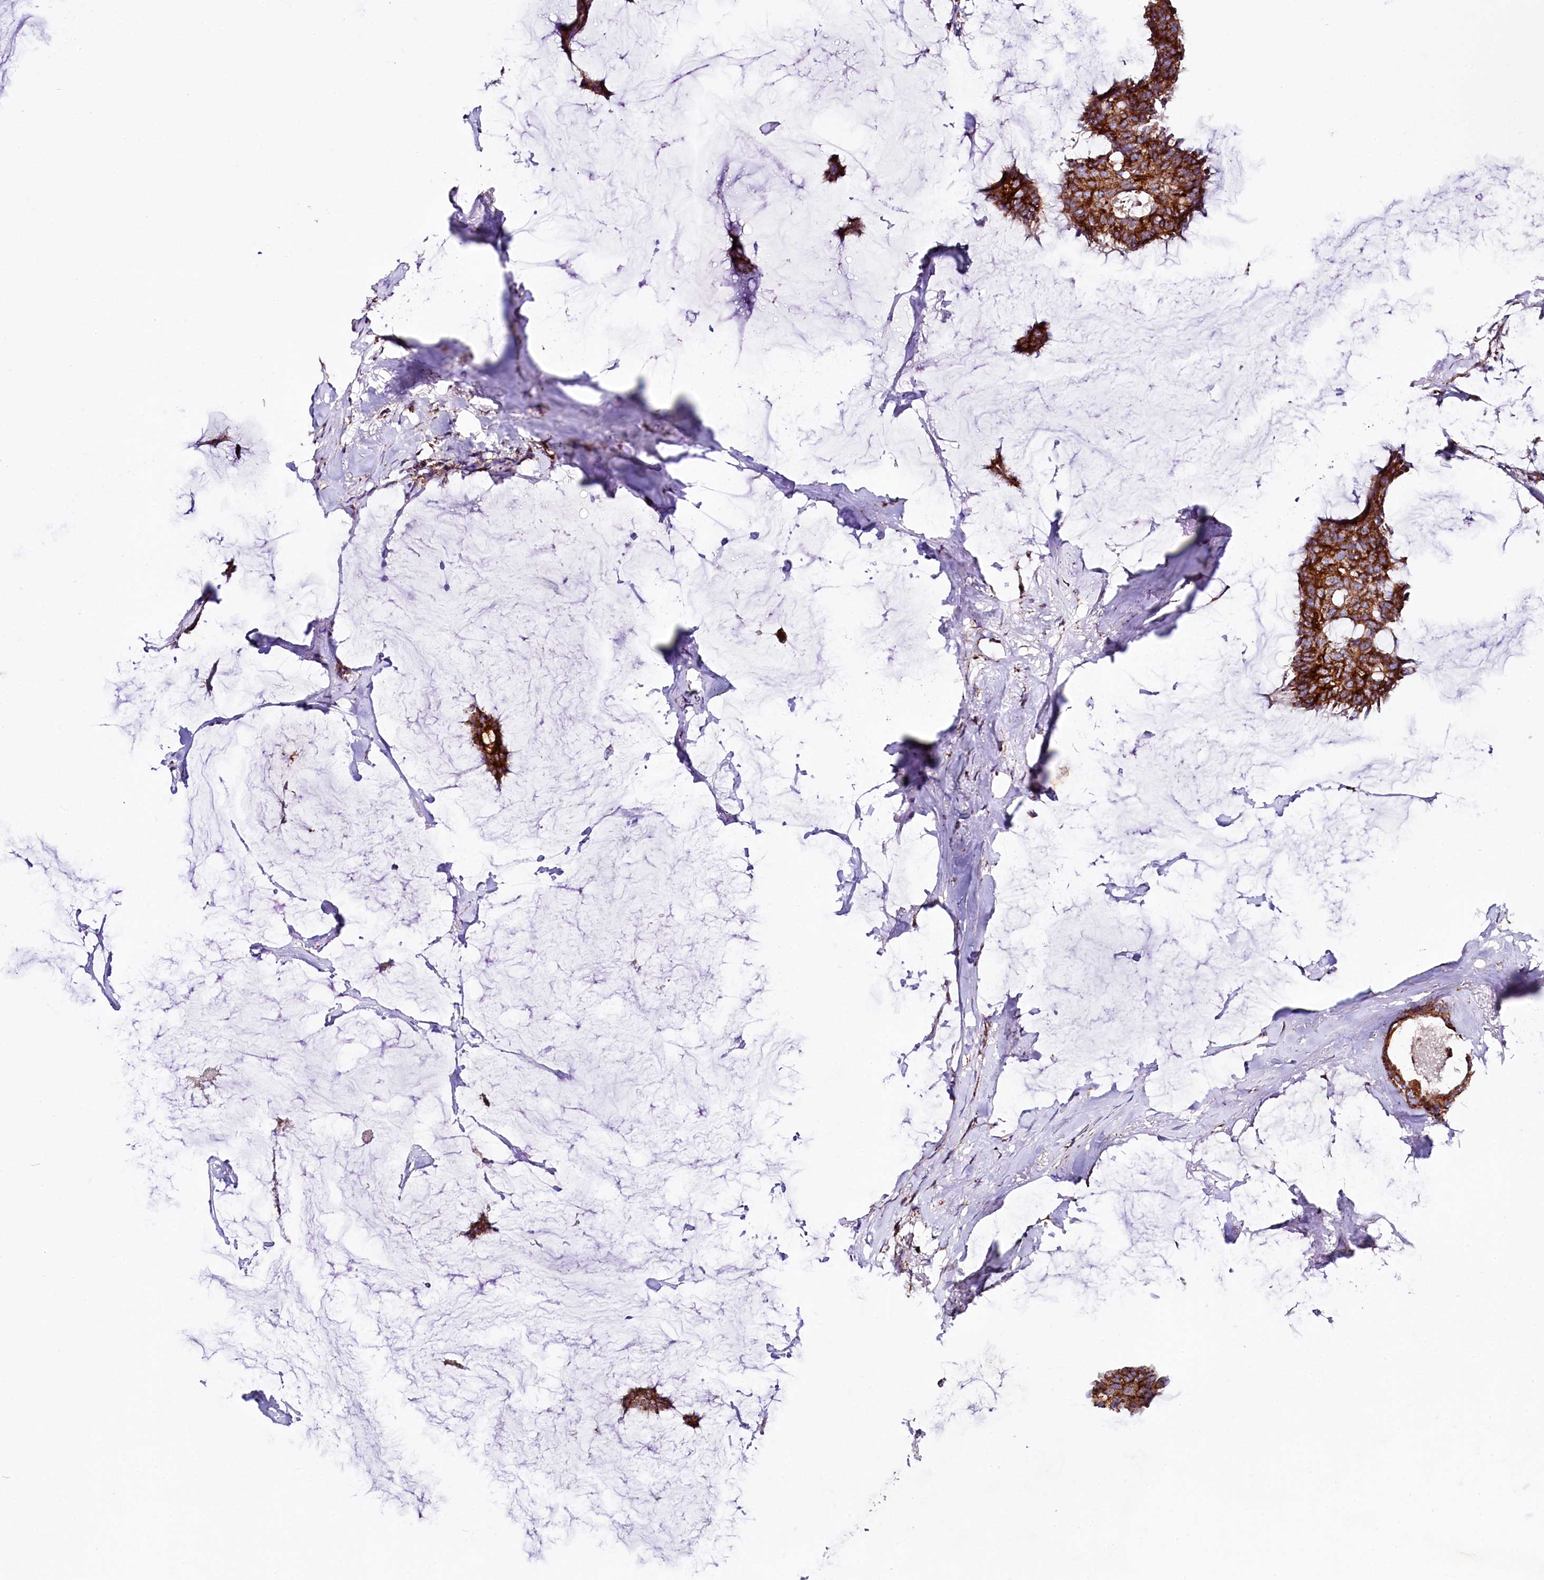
{"staining": {"intensity": "strong", "quantity": ">75%", "location": "cytoplasmic/membranous"}, "tissue": "breast cancer", "cell_type": "Tumor cells", "image_type": "cancer", "snomed": [{"axis": "morphology", "description": "Duct carcinoma"}, {"axis": "topography", "description": "Breast"}], "caption": "Protein positivity by immunohistochemistry demonstrates strong cytoplasmic/membranous staining in about >75% of tumor cells in intraductal carcinoma (breast). (Brightfield microscopy of DAB IHC at high magnification).", "gene": "APLP2", "patient": {"sex": "female", "age": 93}}